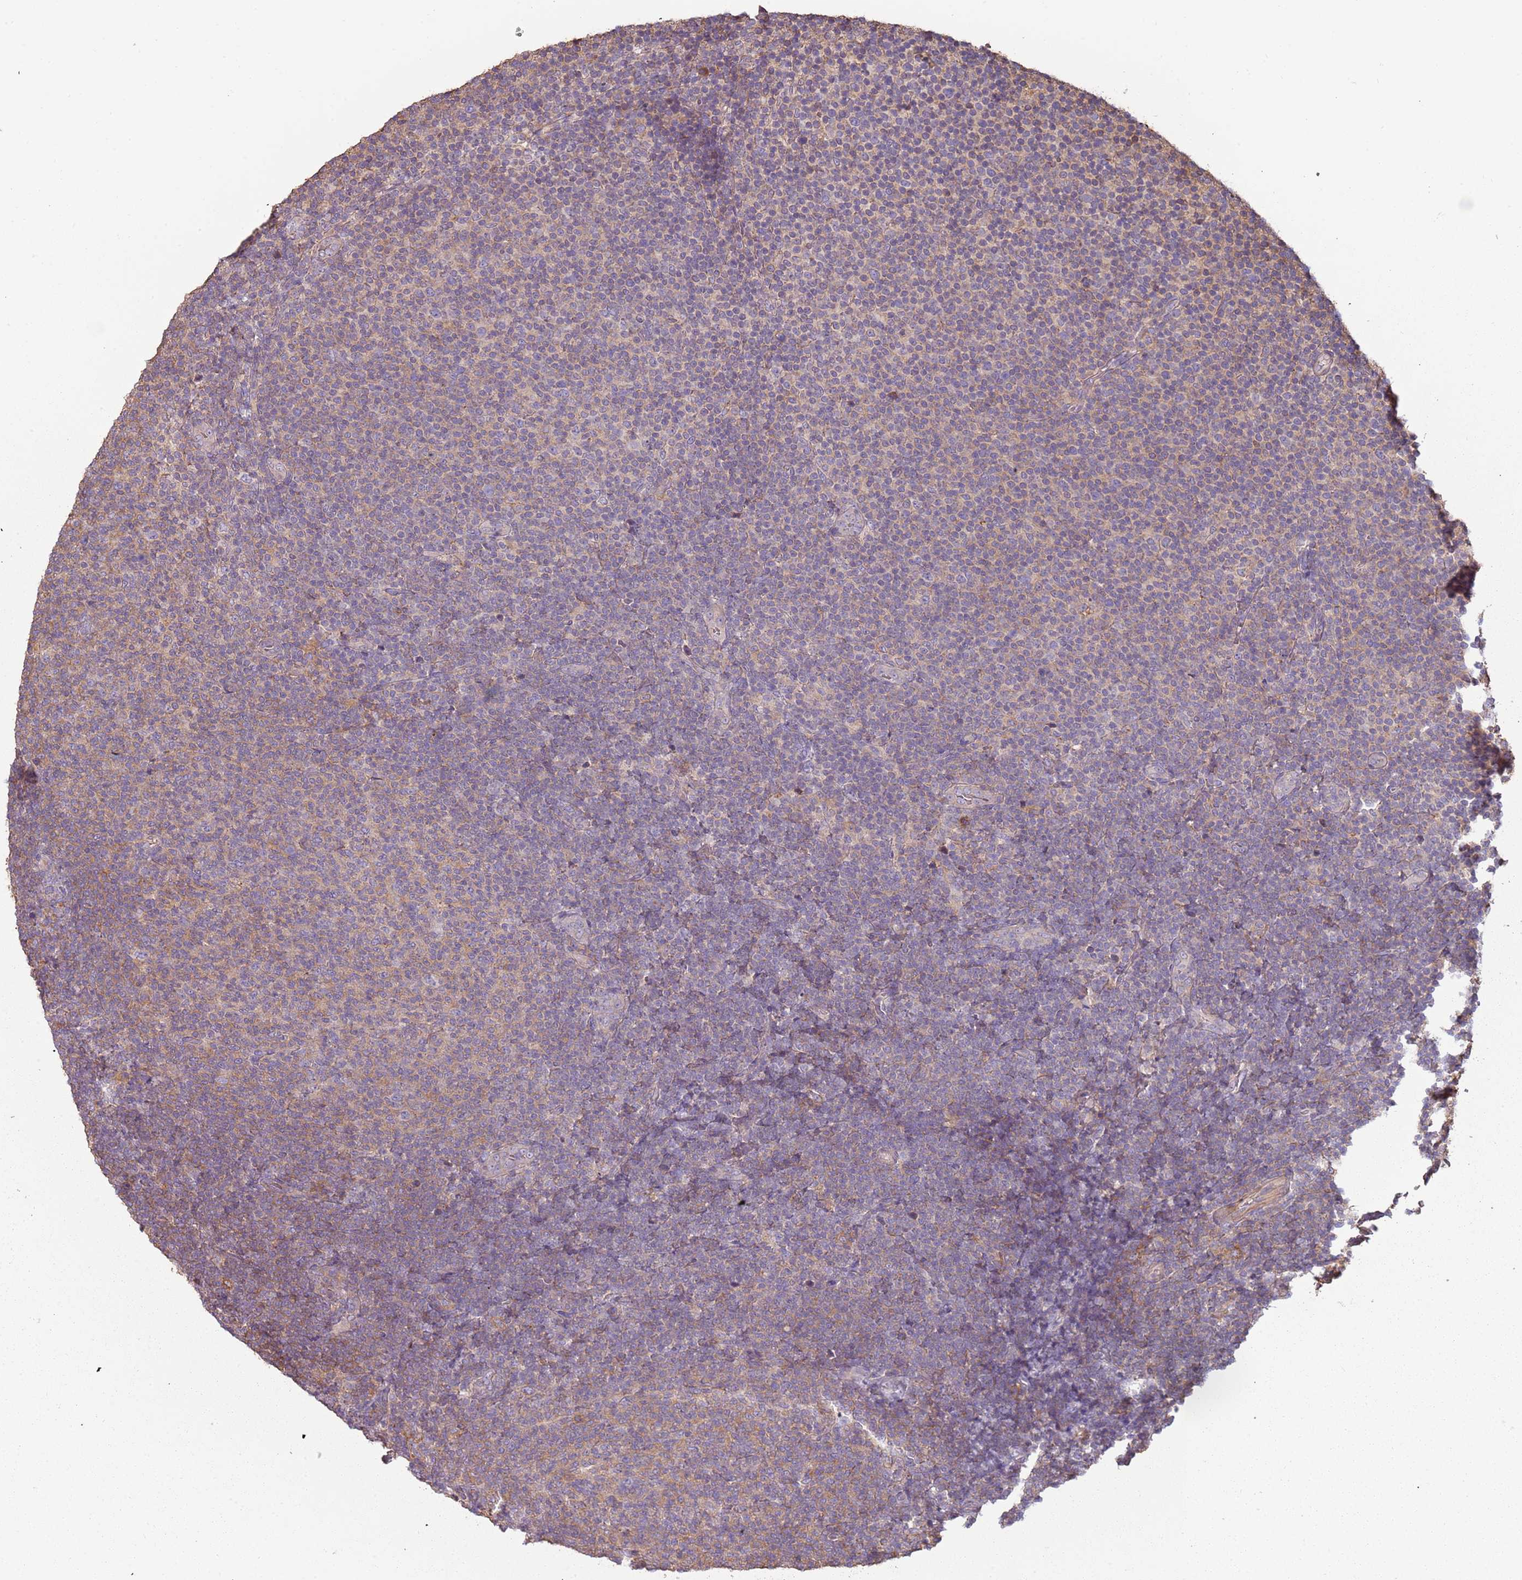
{"staining": {"intensity": "weak", "quantity": "<25%", "location": "cytoplasmic/membranous"}, "tissue": "lymphoma", "cell_type": "Tumor cells", "image_type": "cancer", "snomed": [{"axis": "morphology", "description": "Malignant lymphoma, non-Hodgkin's type, Low grade"}, {"axis": "topography", "description": "Lymph node"}], "caption": "Tumor cells show no significant positivity in malignant lymphoma, non-Hodgkin's type (low-grade). The staining was performed using DAB to visualize the protein expression in brown, while the nuclei were stained in blue with hematoxylin (Magnification: 20x).", "gene": "FECH", "patient": {"sex": "male", "age": 66}}